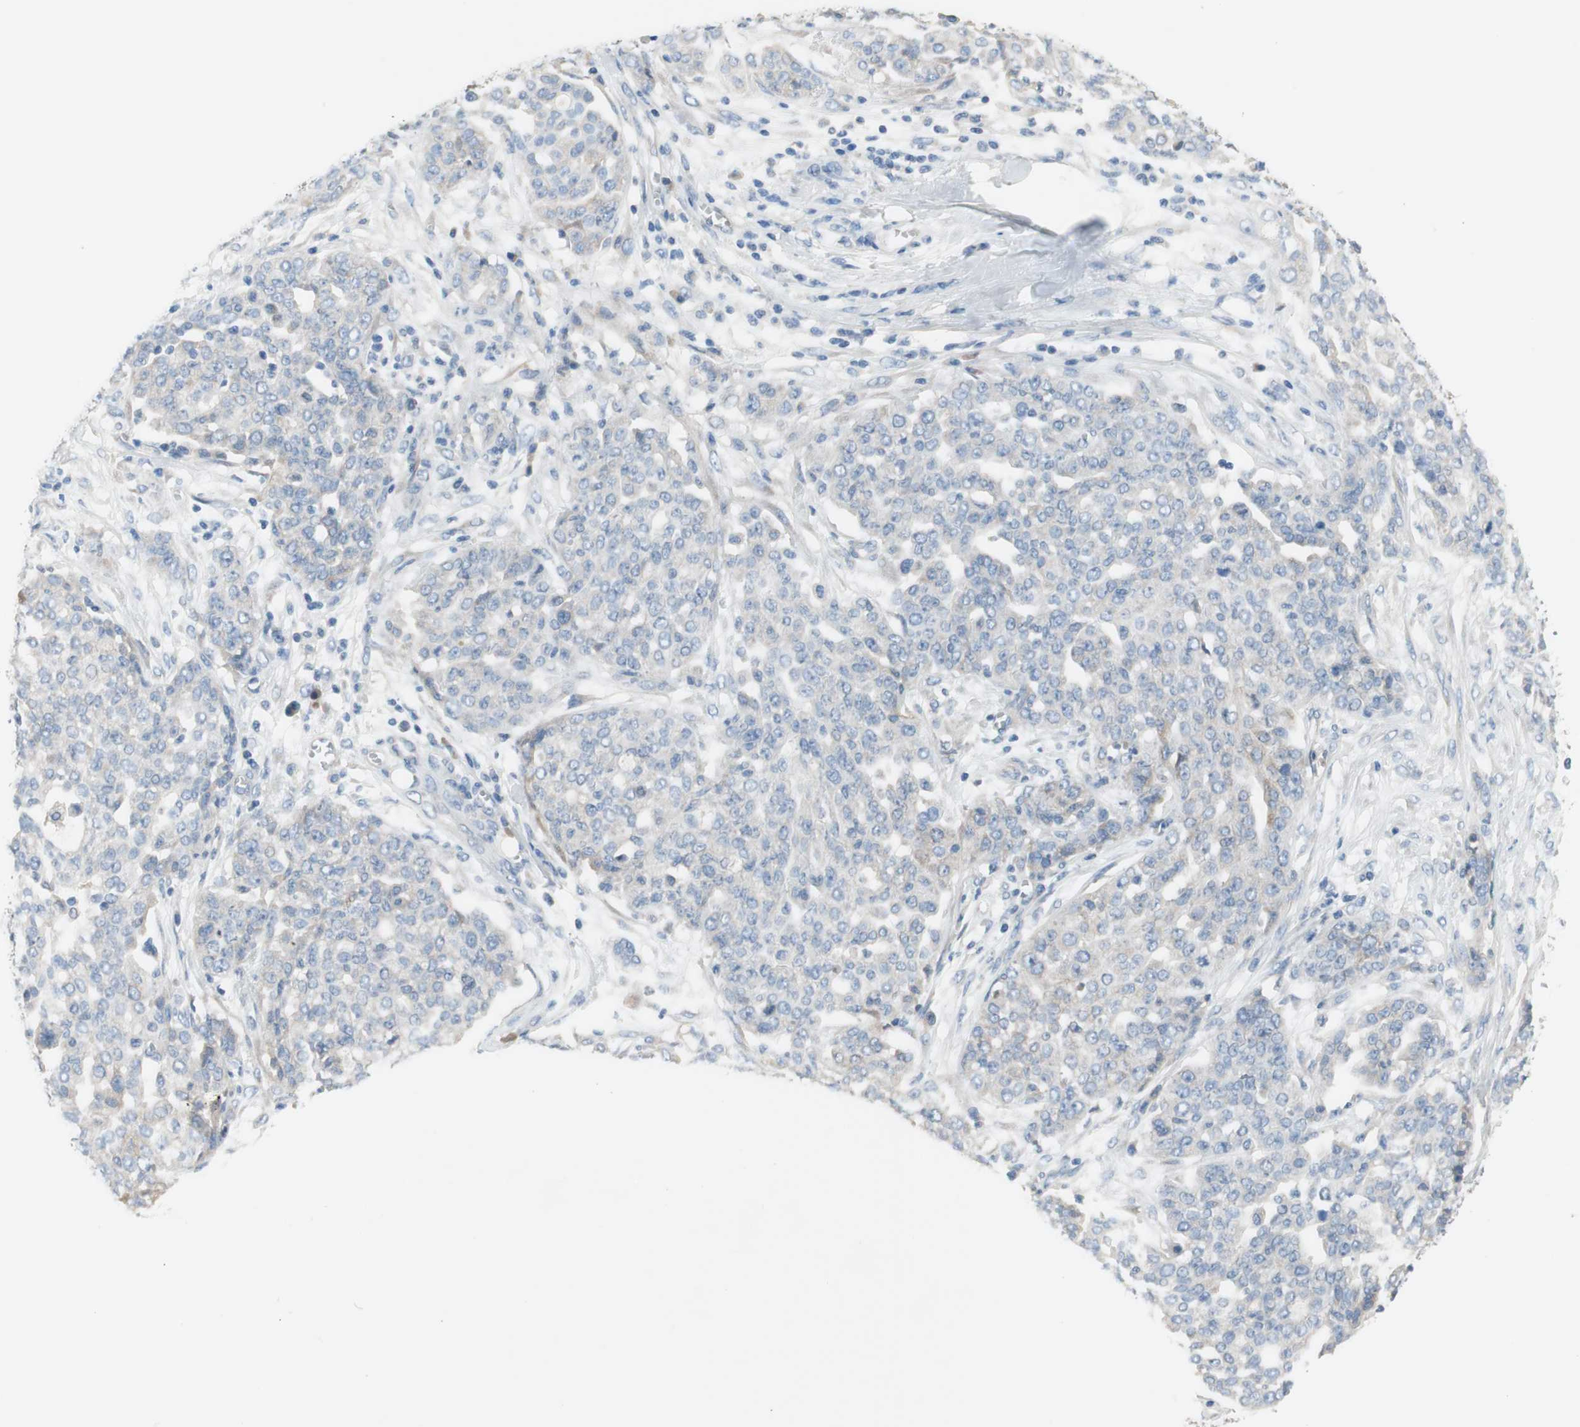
{"staining": {"intensity": "negative", "quantity": "none", "location": "none"}, "tissue": "ovarian cancer", "cell_type": "Tumor cells", "image_type": "cancer", "snomed": [{"axis": "morphology", "description": "Cystadenocarcinoma, serous, NOS"}, {"axis": "topography", "description": "Soft tissue"}, {"axis": "topography", "description": "Ovary"}], "caption": "The image reveals no significant expression in tumor cells of serous cystadenocarcinoma (ovarian).", "gene": "FDFT1", "patient": {"sex": "female", "age": 57}}